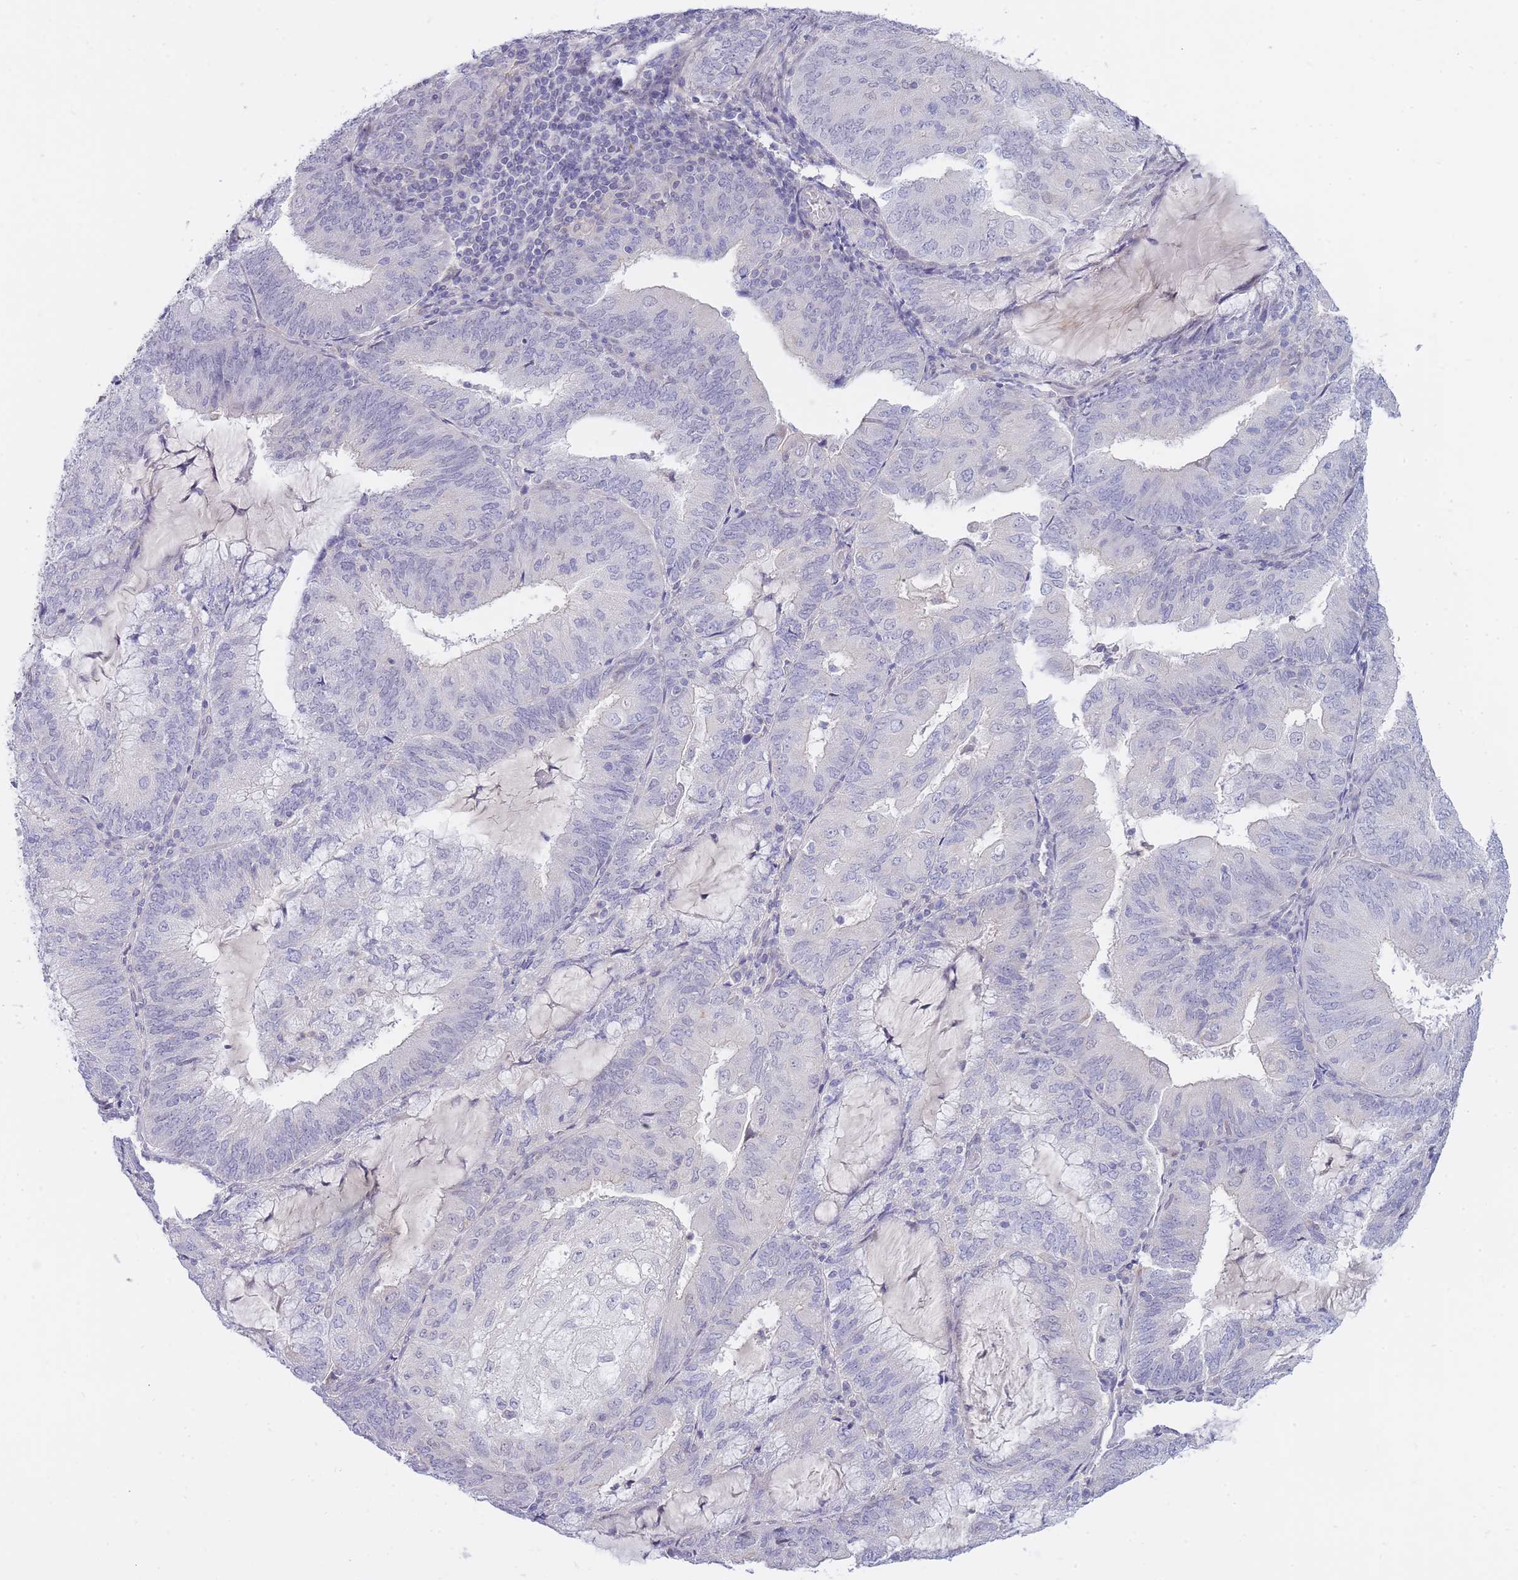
{"staining": {"intensity": "negative", "quantity": "none", "location": "none"}, "tissue": "endometrial cancer", "cell_type": "Tumor cells", "image_type": "cancer", "snomed": [{"axis": "morphology", "description": "Adenocarcinoma, NOS"}, {"axis": "topography", "description": "Endometrium"}], "caption": "Protein analysis of adenocarcinoma (endometrial) shows no significant positivity in tumor cells.", "gene": "PRR23B", "patient": {"sex": "female", "age": 81}}